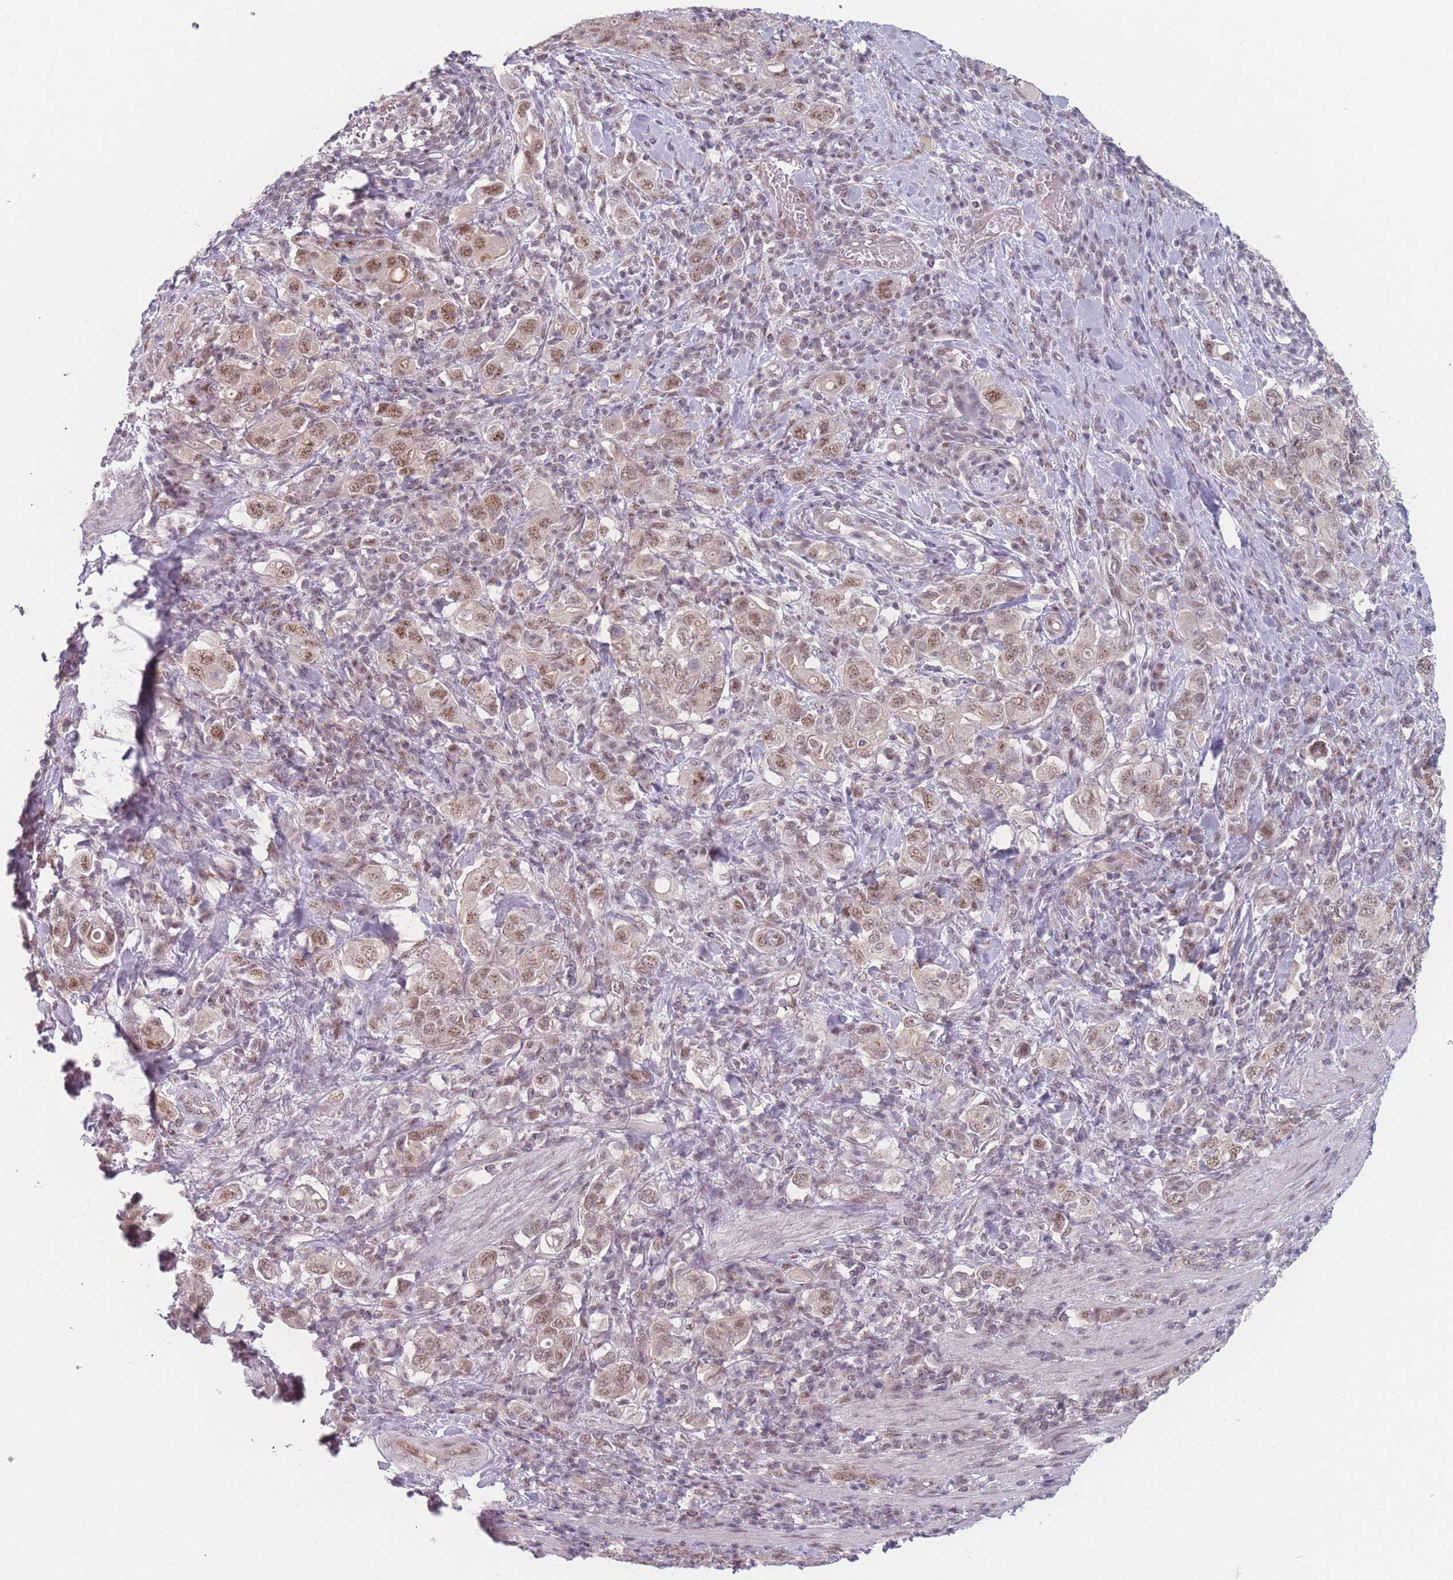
{"staining": {"intensity": "moderate", "quantity": ">75%", "location": "nuclear"}, "tissue": "stomach cancer", "cell_type": "Tumor cells", "image_type": "cancer", "snomed": [{"axis": "morphology", "description": "Adenocarcinoma, NOS"}, {"axis": "topography", "description": "Stomach, upper"}, {"axis": "topography", "description": "Stomach"}], "caption": "This is an image of immunohistochemistry (IHC) staining of stomach cancer, which shows moderate expression in the nuclear of tumor cells.", "gene": "ZC3H14", "patient": {"sex": "male", "age": 62}}